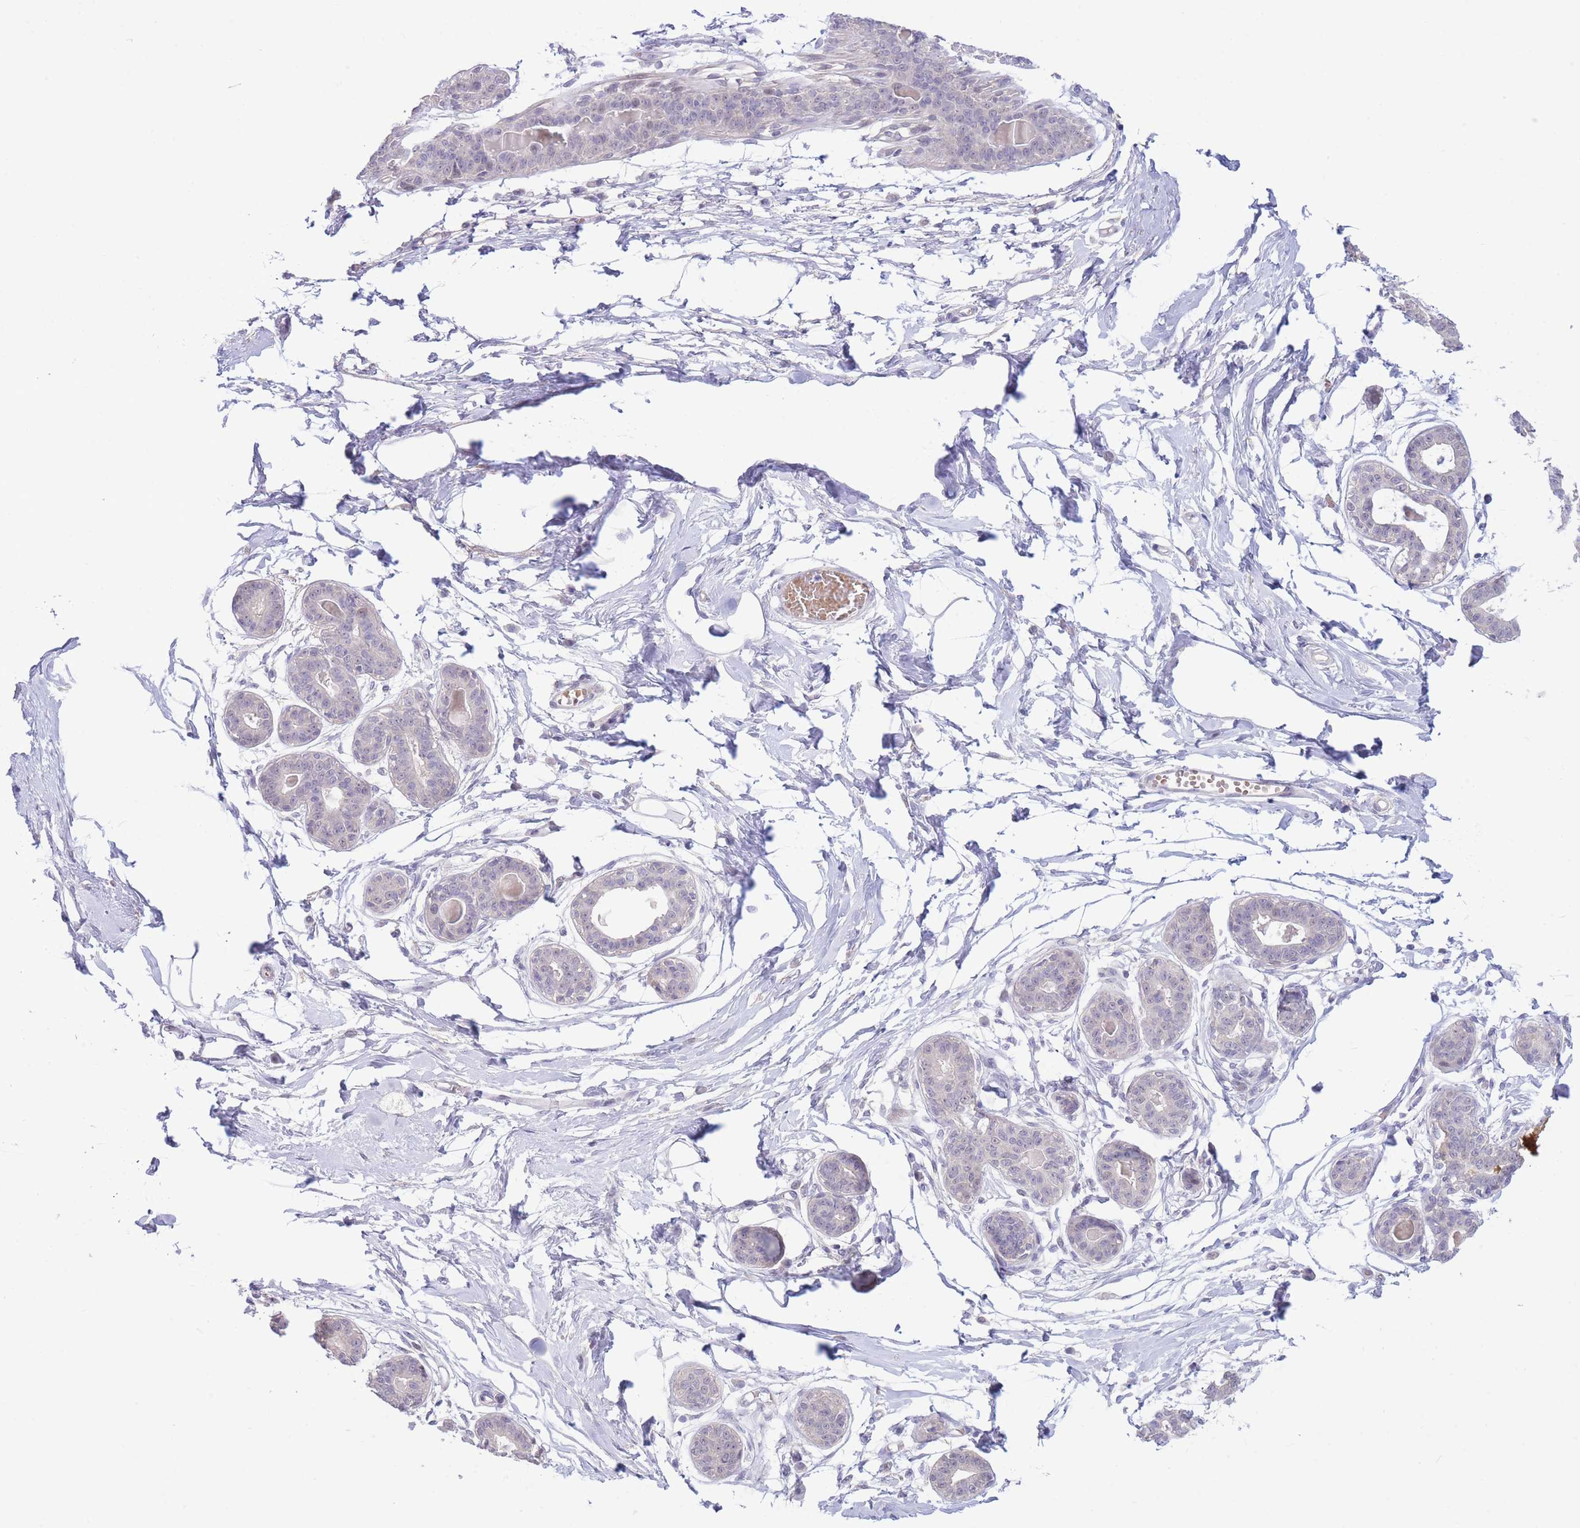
{"staining": {"intensity": "negative", "quantity": "none", "location": "none"}, "tissue": "breast", "cell_type": "Adipocytes", "image_type": "normal", "snomed": [{"axis": "morphology", "description": "Normal tissue, NOS"}, {"axis": "topography", "description": "Breast"}], "caption": "An image of human breast is negative for staining in adipocytes. The staining is performed using DAB brown chromogen with nuclei counter-stained in using hematoxylin.", "gene": "FBXO46", "patient": {"sex": "female", "age": 45}}